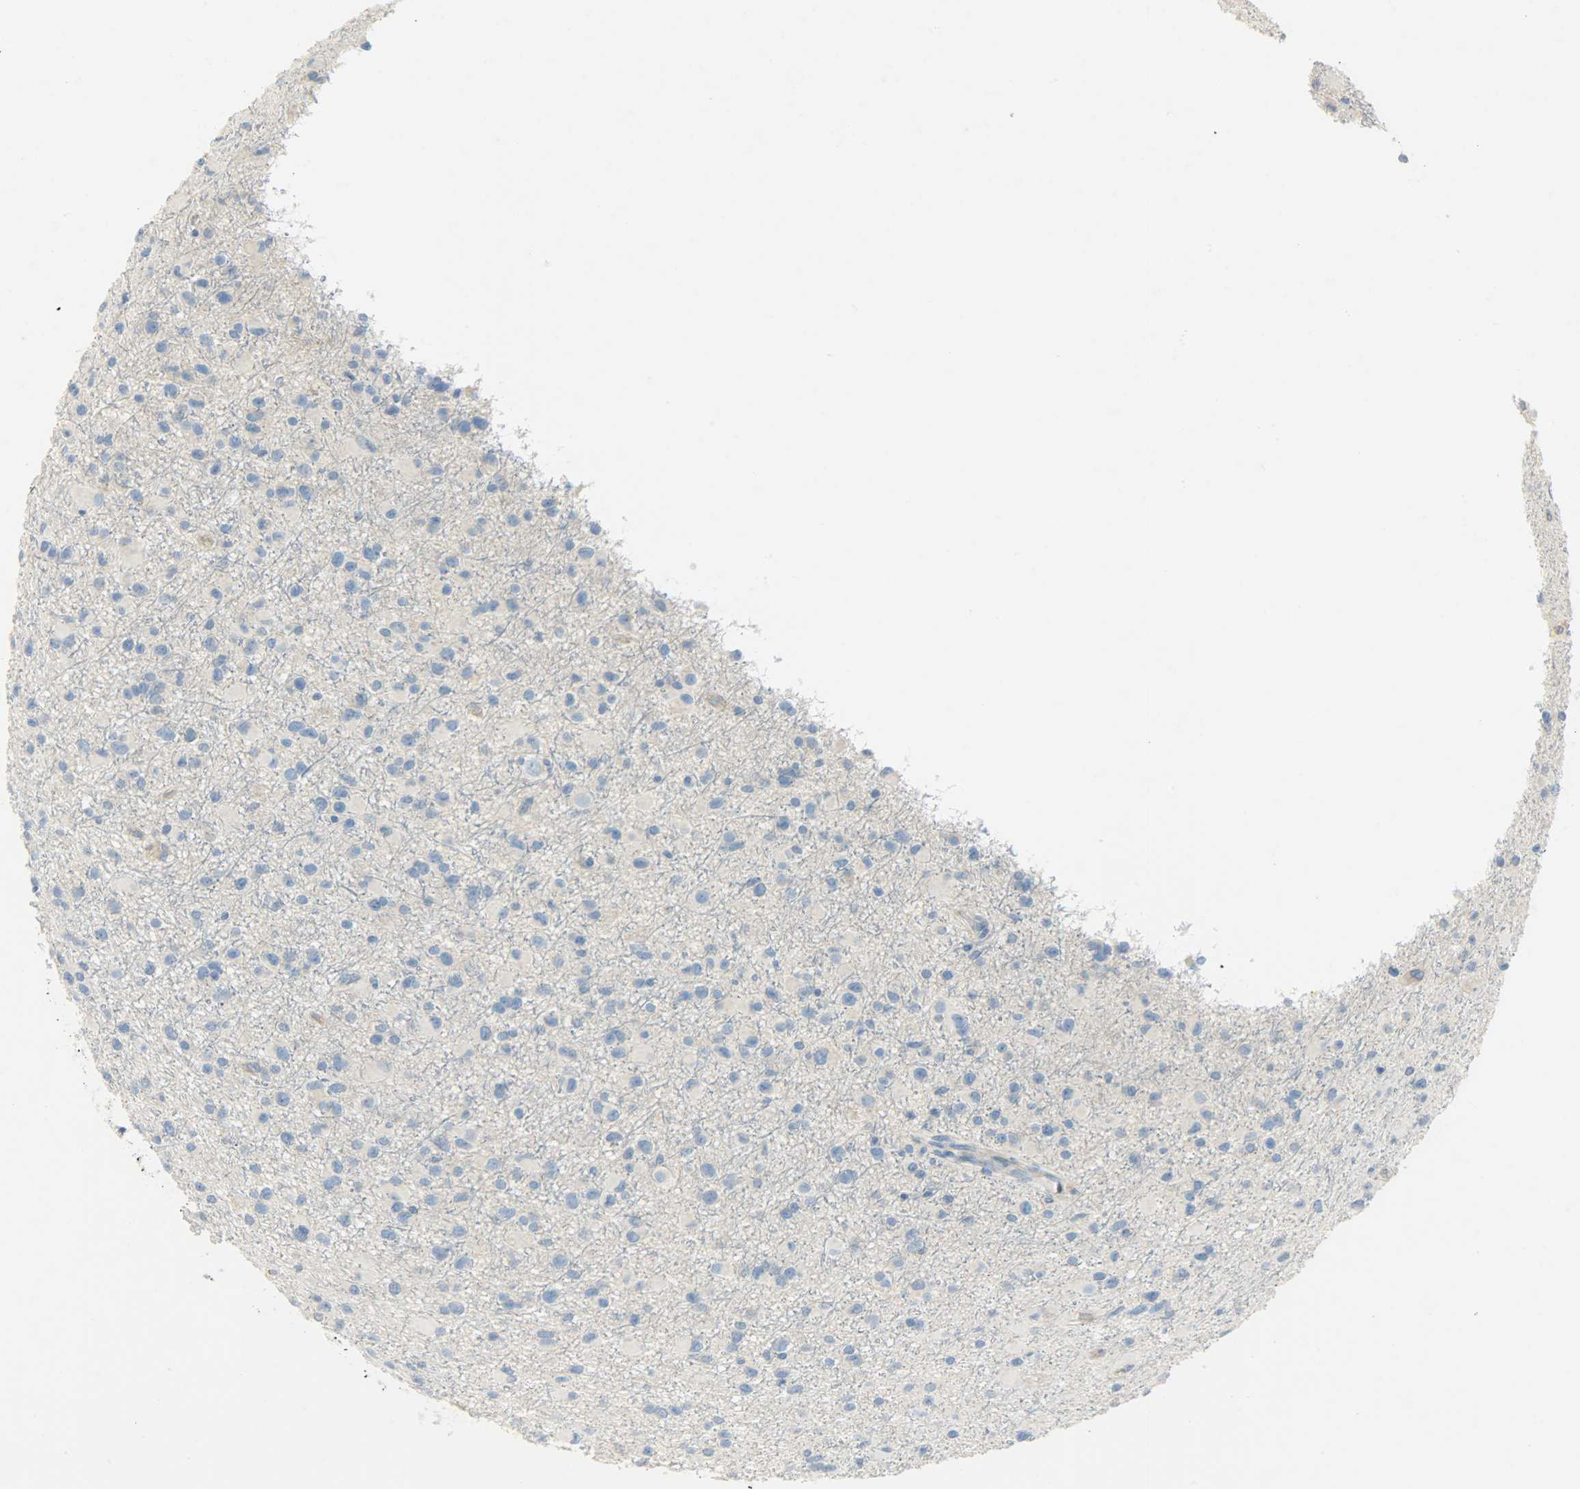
{"staining": {"intensity": "negative", "quantity": "none", "location": "none"}, "tissue": "glioma", "cell_type": "Tumor cells", "image_type": "cancer", "snomed": [{"axis": "morphology", "description": "Glioma, malignant, Low grade"}, {"axis": "topography", "description": "Brain"}], "caption": "DAB immunohistochemical staining of human malignant glioma (low-grade) exhibits no significant positivity in tumor cells.", "gene": "PROM1", "patient": {"sex": "male", "age": 42}}